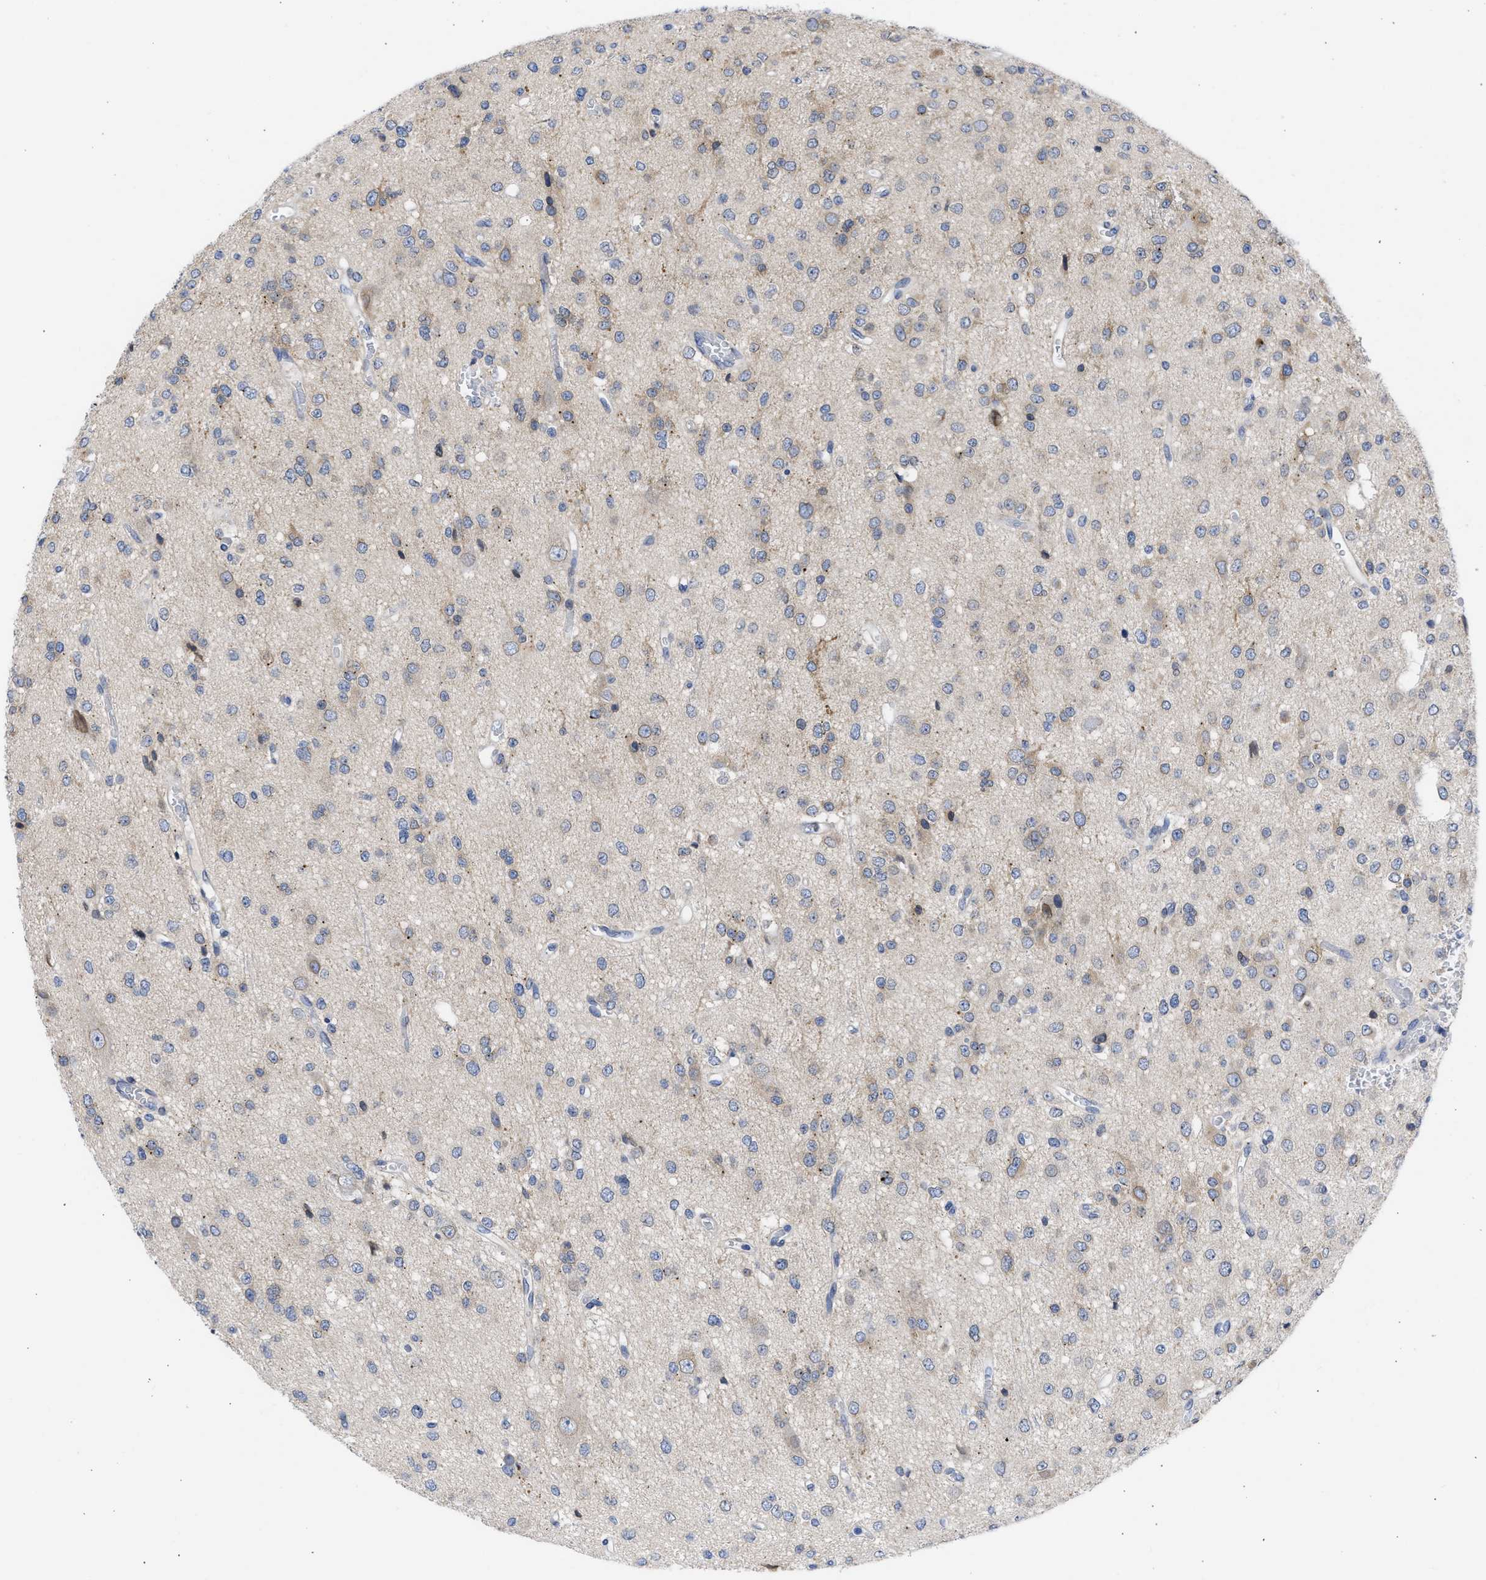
{"staining": {"intensity": "weak", "quantity": "<25%", "location": "nuclear"}, "tissue": "glioma", "cell_type": "Tumor cells", "image_type": "cancer", "snomed": [{"axis": "morphology", "description": "Glioma, malignant, Low grade"}, {"axis": "topography", "description": "Brain"}], "caption": "An image of human glioma is negative for staining in tumor cells. (Immunohistochemistry, brightfield microscopy, high magnification).", "gene": "NUP35", "patient": {"sex": "male", "age": 38}}